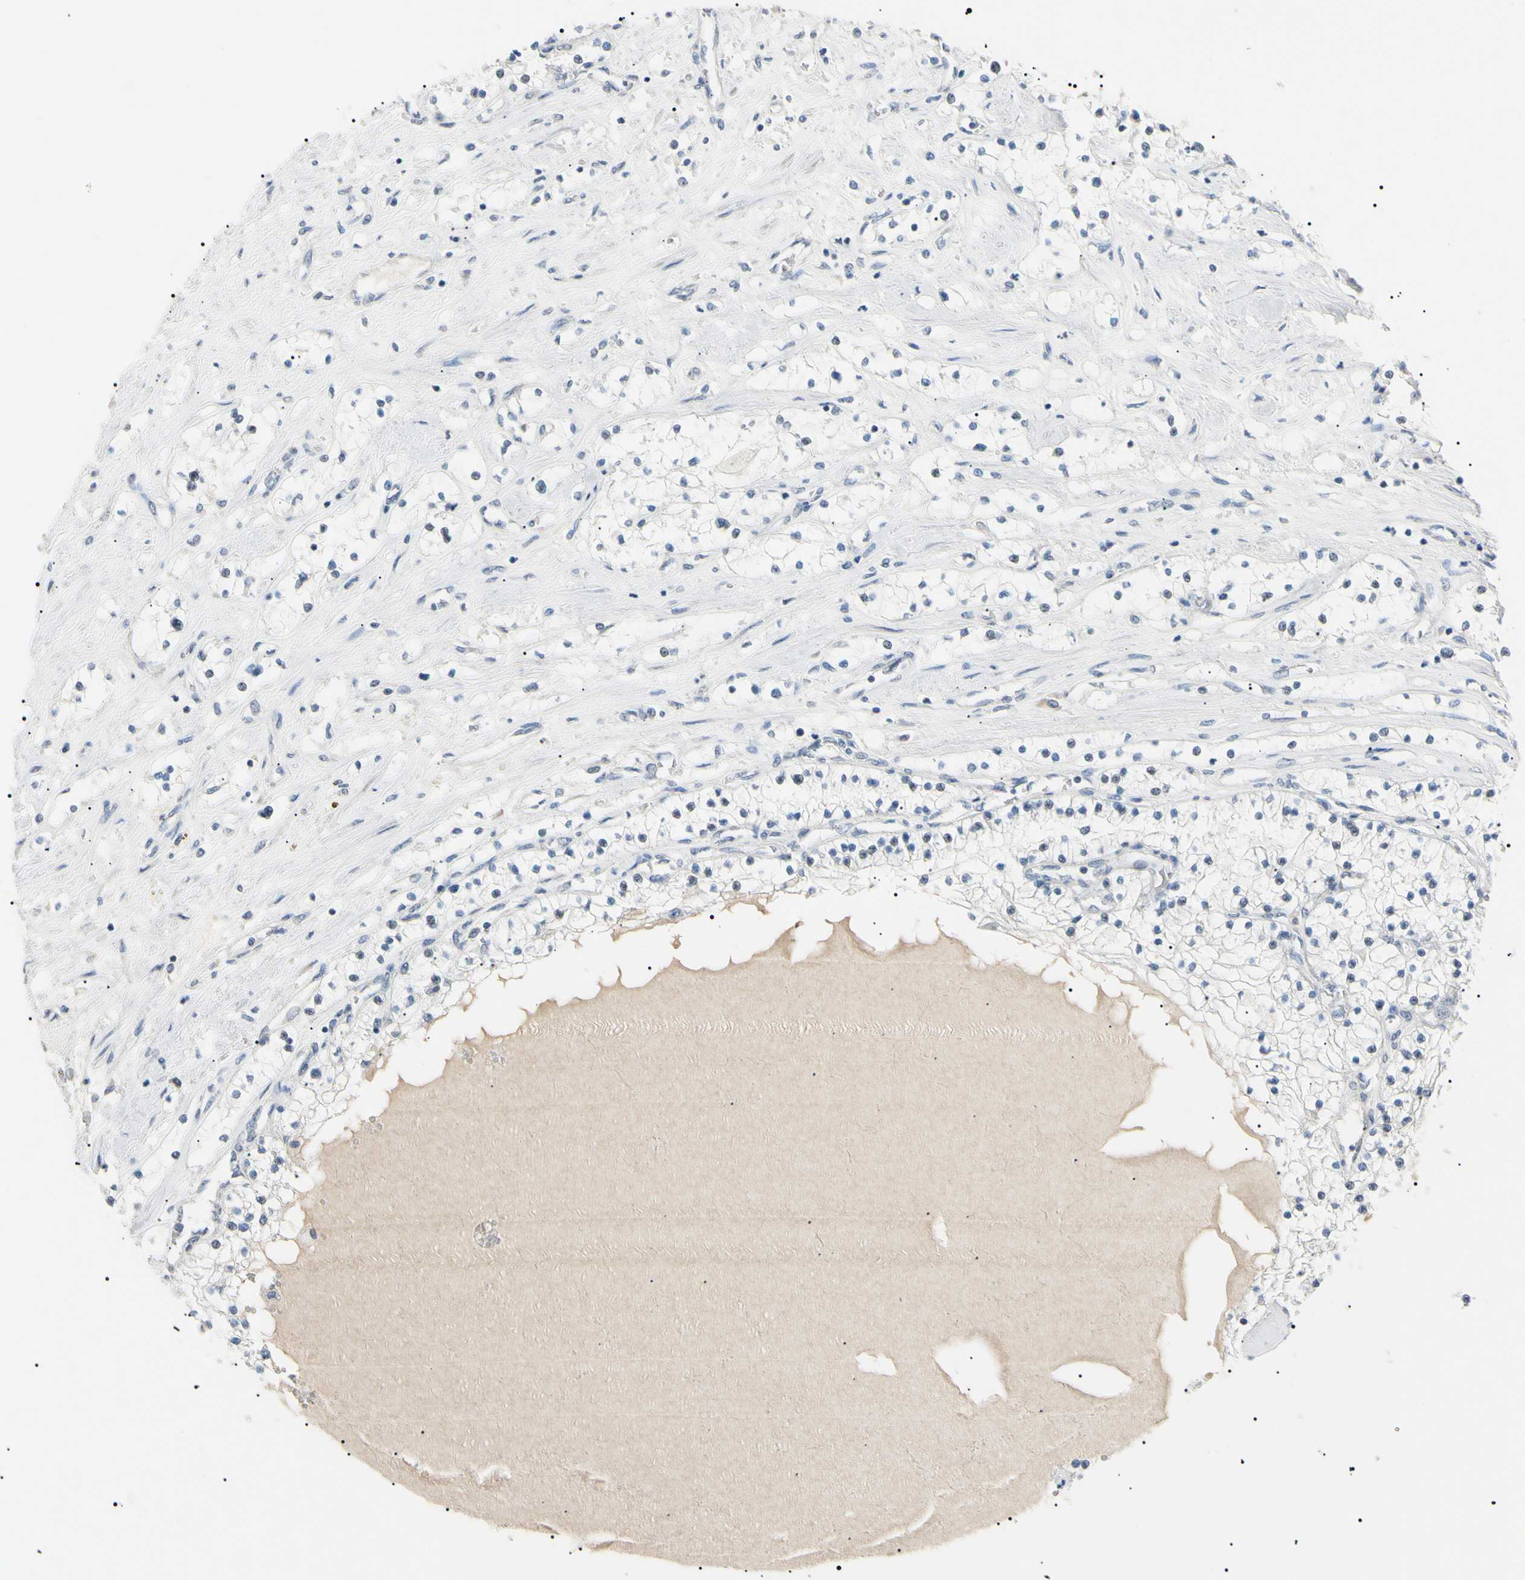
{"staining": {"intensity": "negative", "quantity": "none", "location": "none"}, "tissue": "renal cancer", "cell_type": "Tumor cells", "image_type": "cancer", "snomed": [{"axis": "morphology", "description": "Adenocarcinoma, NOS"}, {"axis": "topography", "description": "Kidney"}], "caption": "Immunohistochemistry of adenocarcinoma (renal) demonstrates no positivity in tumor cells. (Brightfield microscopy of DAB (3,3'-diaminobenzidine) immunohistochemistry (IHC) at high magnification).", "gene": "CGB3", "patient": {"sex": "male", "age": 68}}